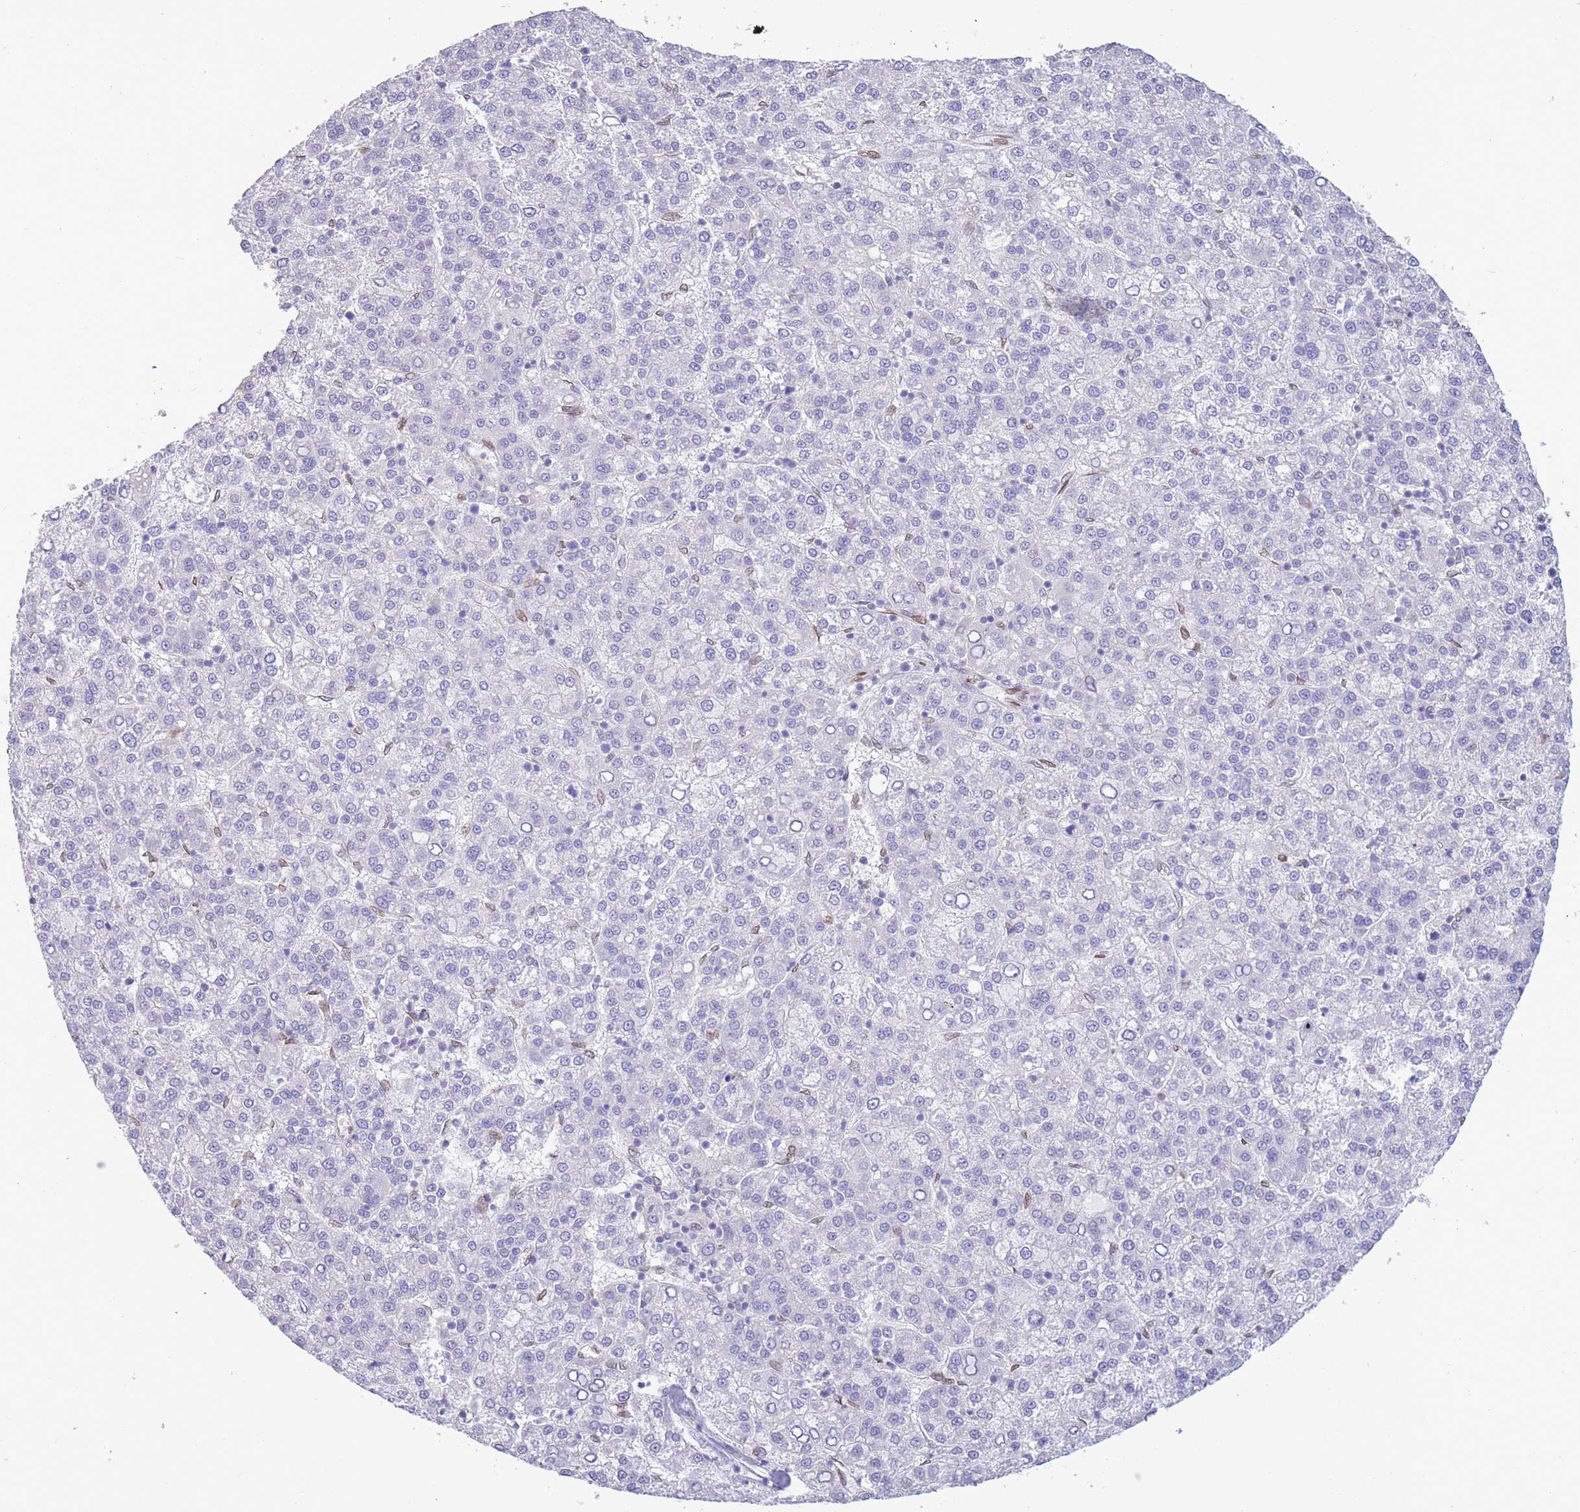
{"staining": {"intensity": "negative", "quantity": "none", "location": "none"}, "tissue": "liver cancer", "cell_type": "Tumor cells", "image_type": "cancer", "snomed": [{"axis": "morphology", "description": "Carcinoma, Hepatocellular, NOS"}, {"axis": "topography", "description": "Liver"}], "caption": "Immunohistochemistry histopathology image of human liver hepatocellular carcinoma stained for a protein (brown), which reveals no positivity in tumor cells.", "gene": "PDHA1", "patient": {"sex": "female", "age": 58}}